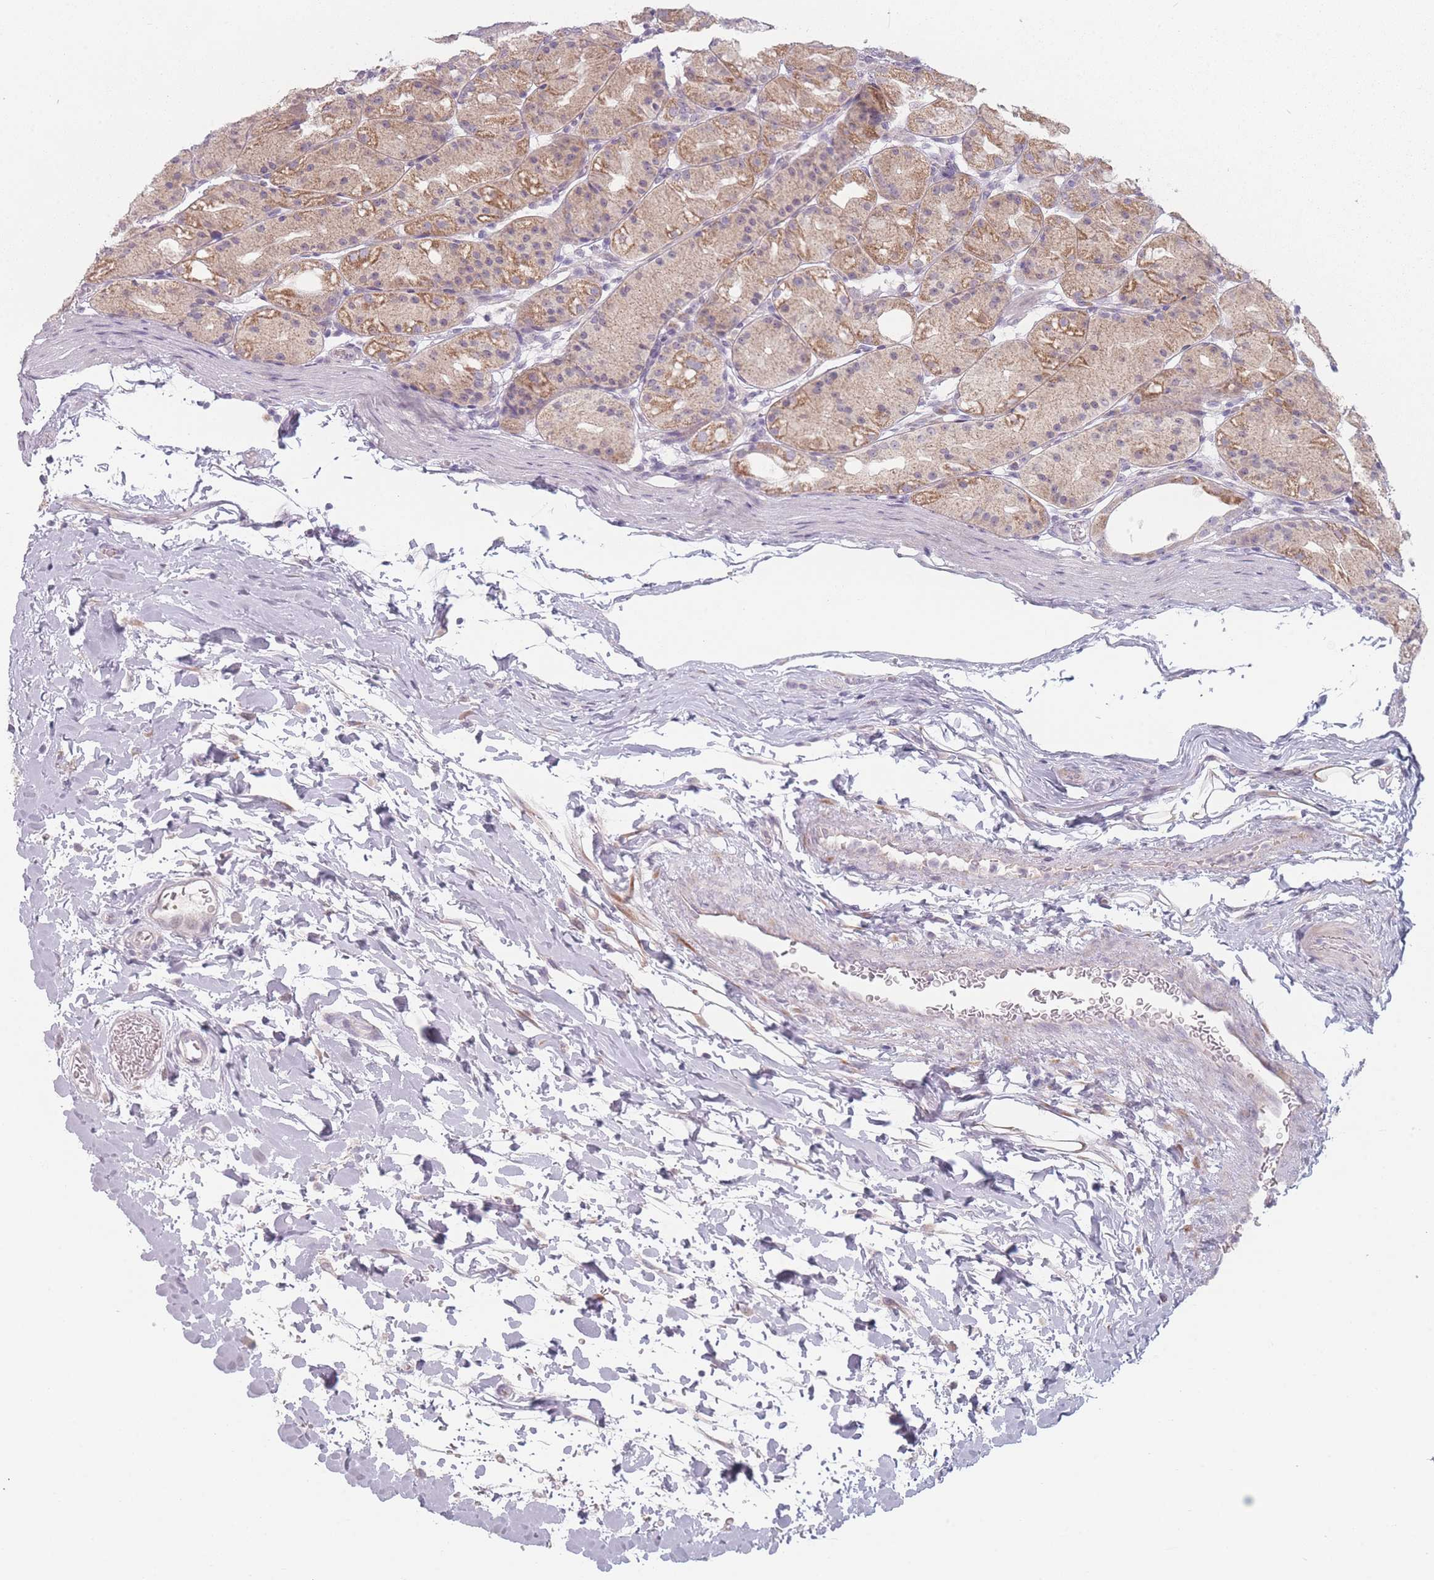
{"staining": {"intensity": "moderate", "quantity": "25%-75%", "location": "cytoplasmic/membranous"}, "tissue": "stomach", "cell_type": "Glandular cells", "image_type": "normal", "snomed": [{"axis": "morphology", "description": "Normal tissue, NOS"}, {"axis": "topography", "description": "Stomach, upper"}], "caption": "About 25%-75% of glandular cells in unremarkable stomach exhibit moderate cytoplasmic/membranous protein positivity as visualized by brown immunohistochemical staining.", "gene": "RASL10B", "patient": {"sex": "male", "age": 48}}